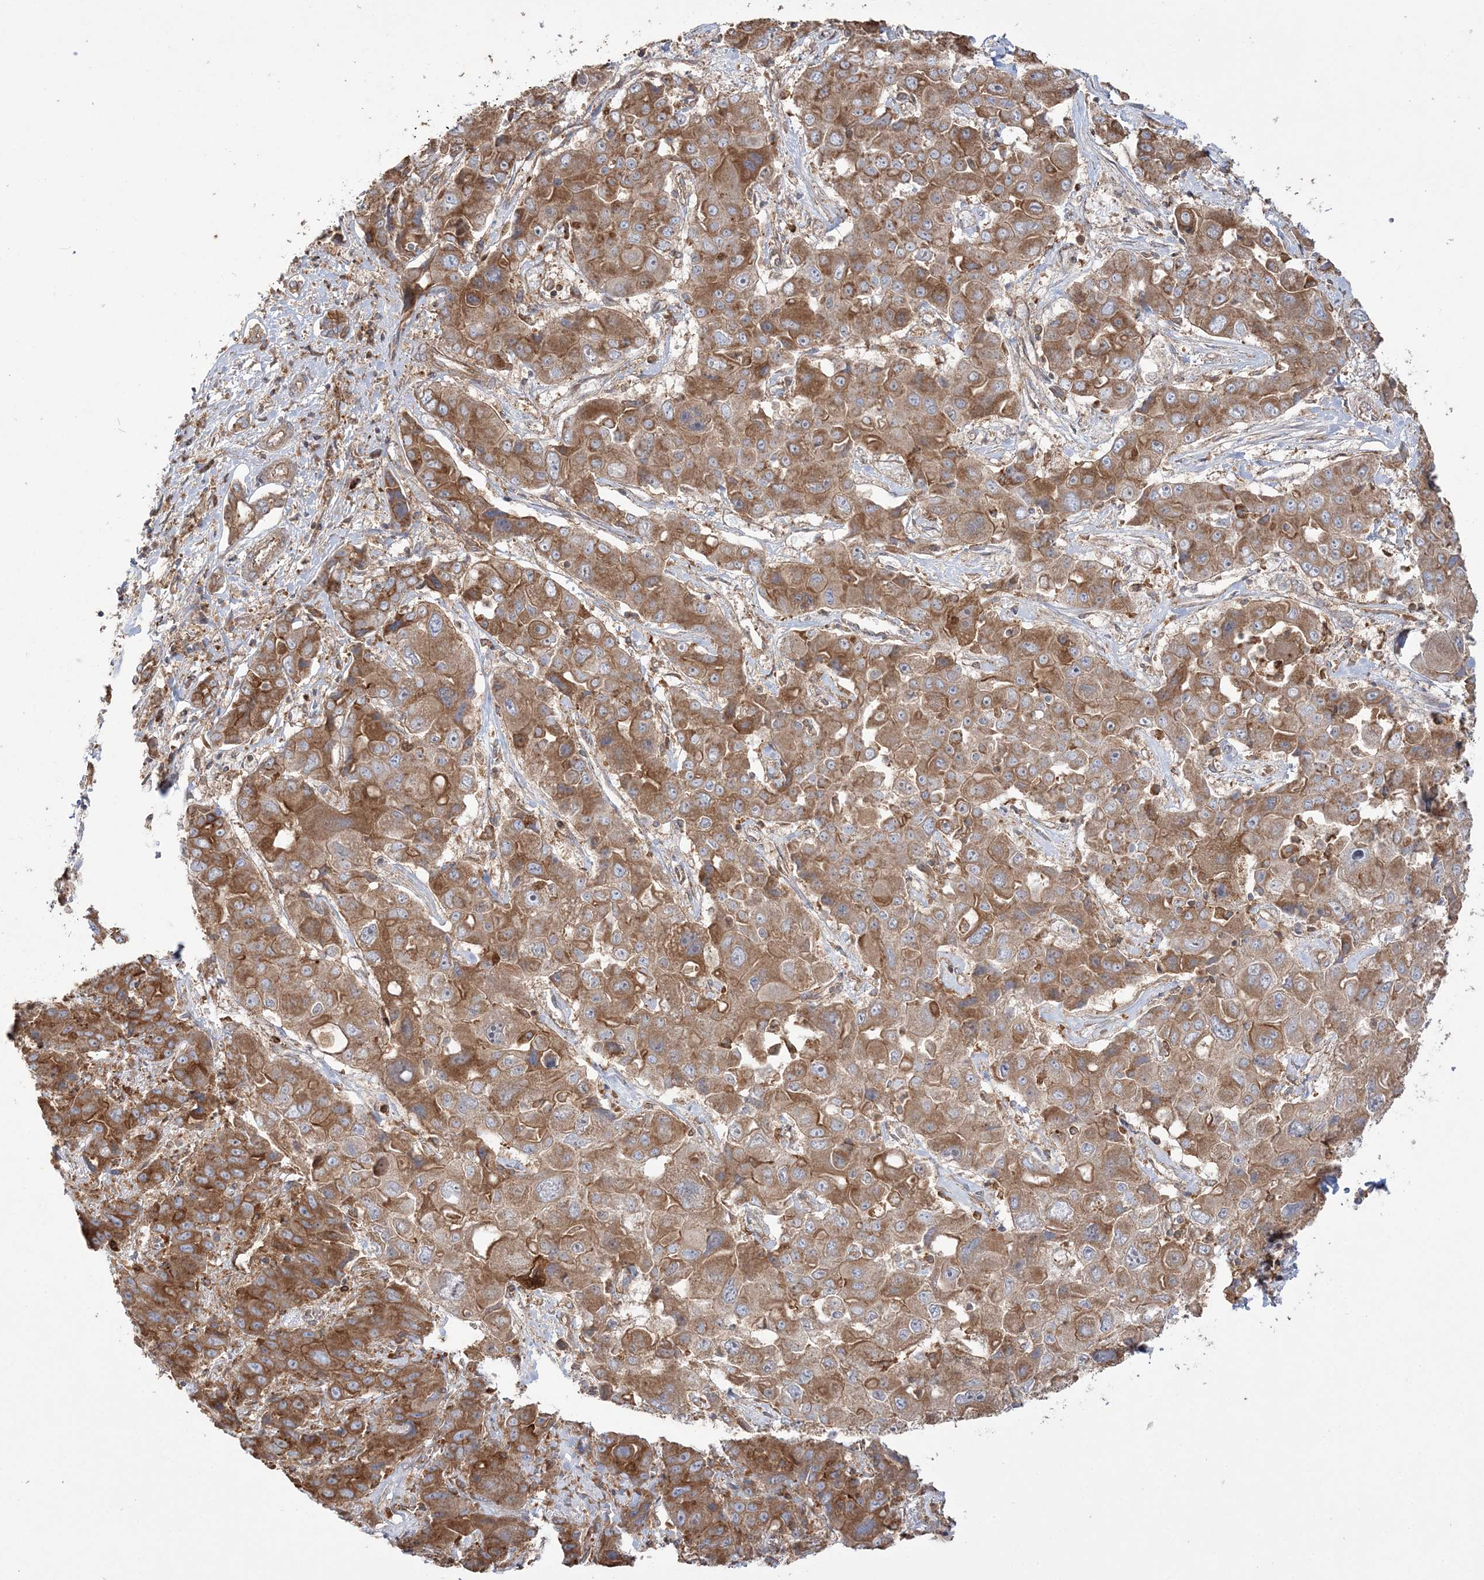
{"staining": {"intensity": "moderate", "quantity": ">75%", "location": "cytoplasmic/membranous"}, "tissue": "liver cancer", "cell_type": "Tumor cells", "image_type": "cancer", "snomed": [{"axis": "morphology", "description": "Cholangiocarcinoma"}, {"axis": "topography", "description": "Liver"}], "caption": "Protein staining demonstrates moderate cytoplasmic/membranous expression in approximately >75% of tumor cells in liver cancer.", "gene": "TBC1D5", "patient": {"sex": "male", "age": 67}}